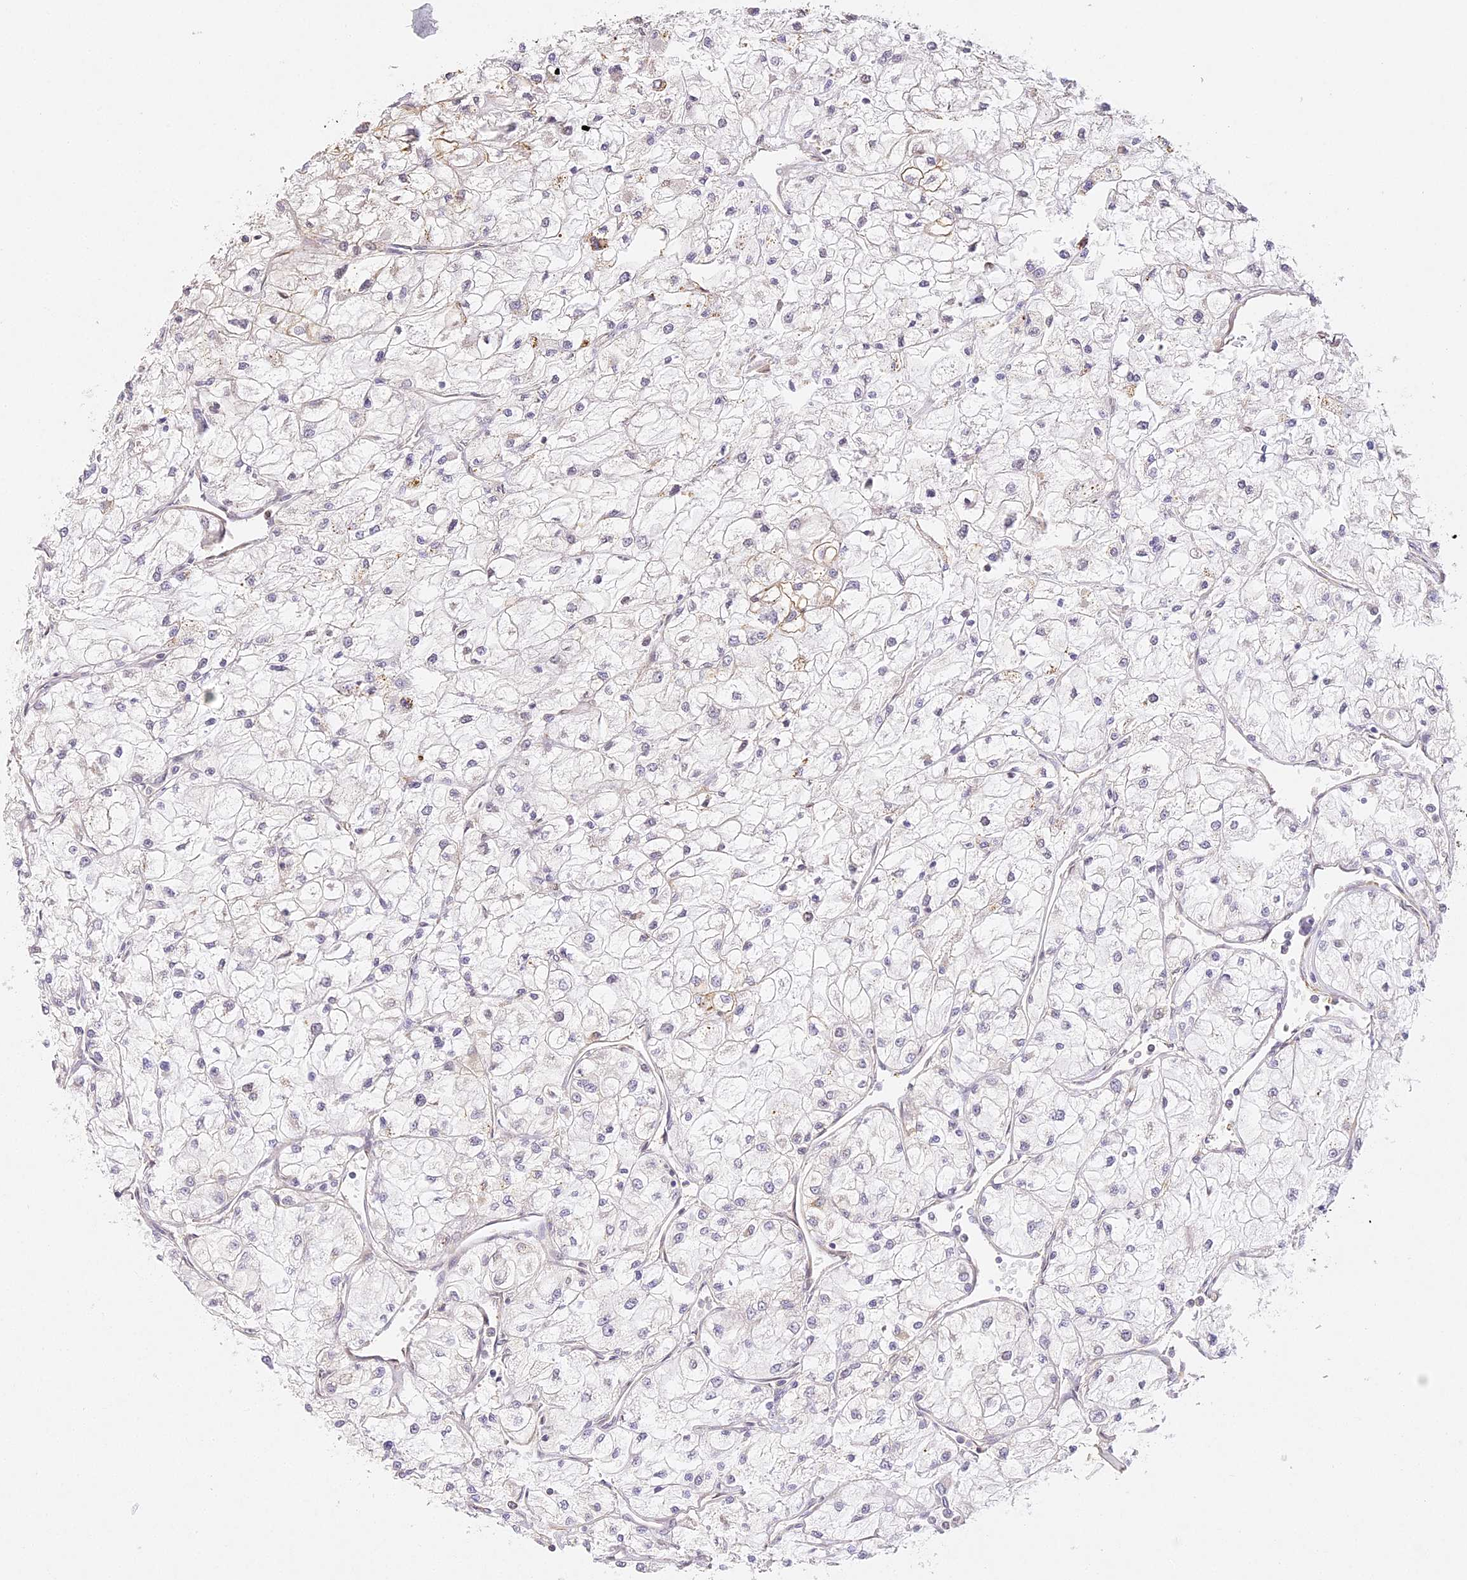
{"staining": {"intensity": "weak", "quantity": "25%-75%", "location": "cytoplasmic/membranous"}, "tissue": "renal cancer", "cell_type": "Tumor cells", "image_type": "cancer", "snomed": [{"axis": "morphology", "description": "Adenocarcinoma, NOS"}, {"axis": "topography", "description": "Kidney"}], "caption": "Immunohistochemistry of renal adenocarcinoma reveals low levels of weak cytoplasmic/membranous staining in about 25%-75% of tumor cells.", "gene": "MED28", "patient": {"sex": "male", "age": 80}}